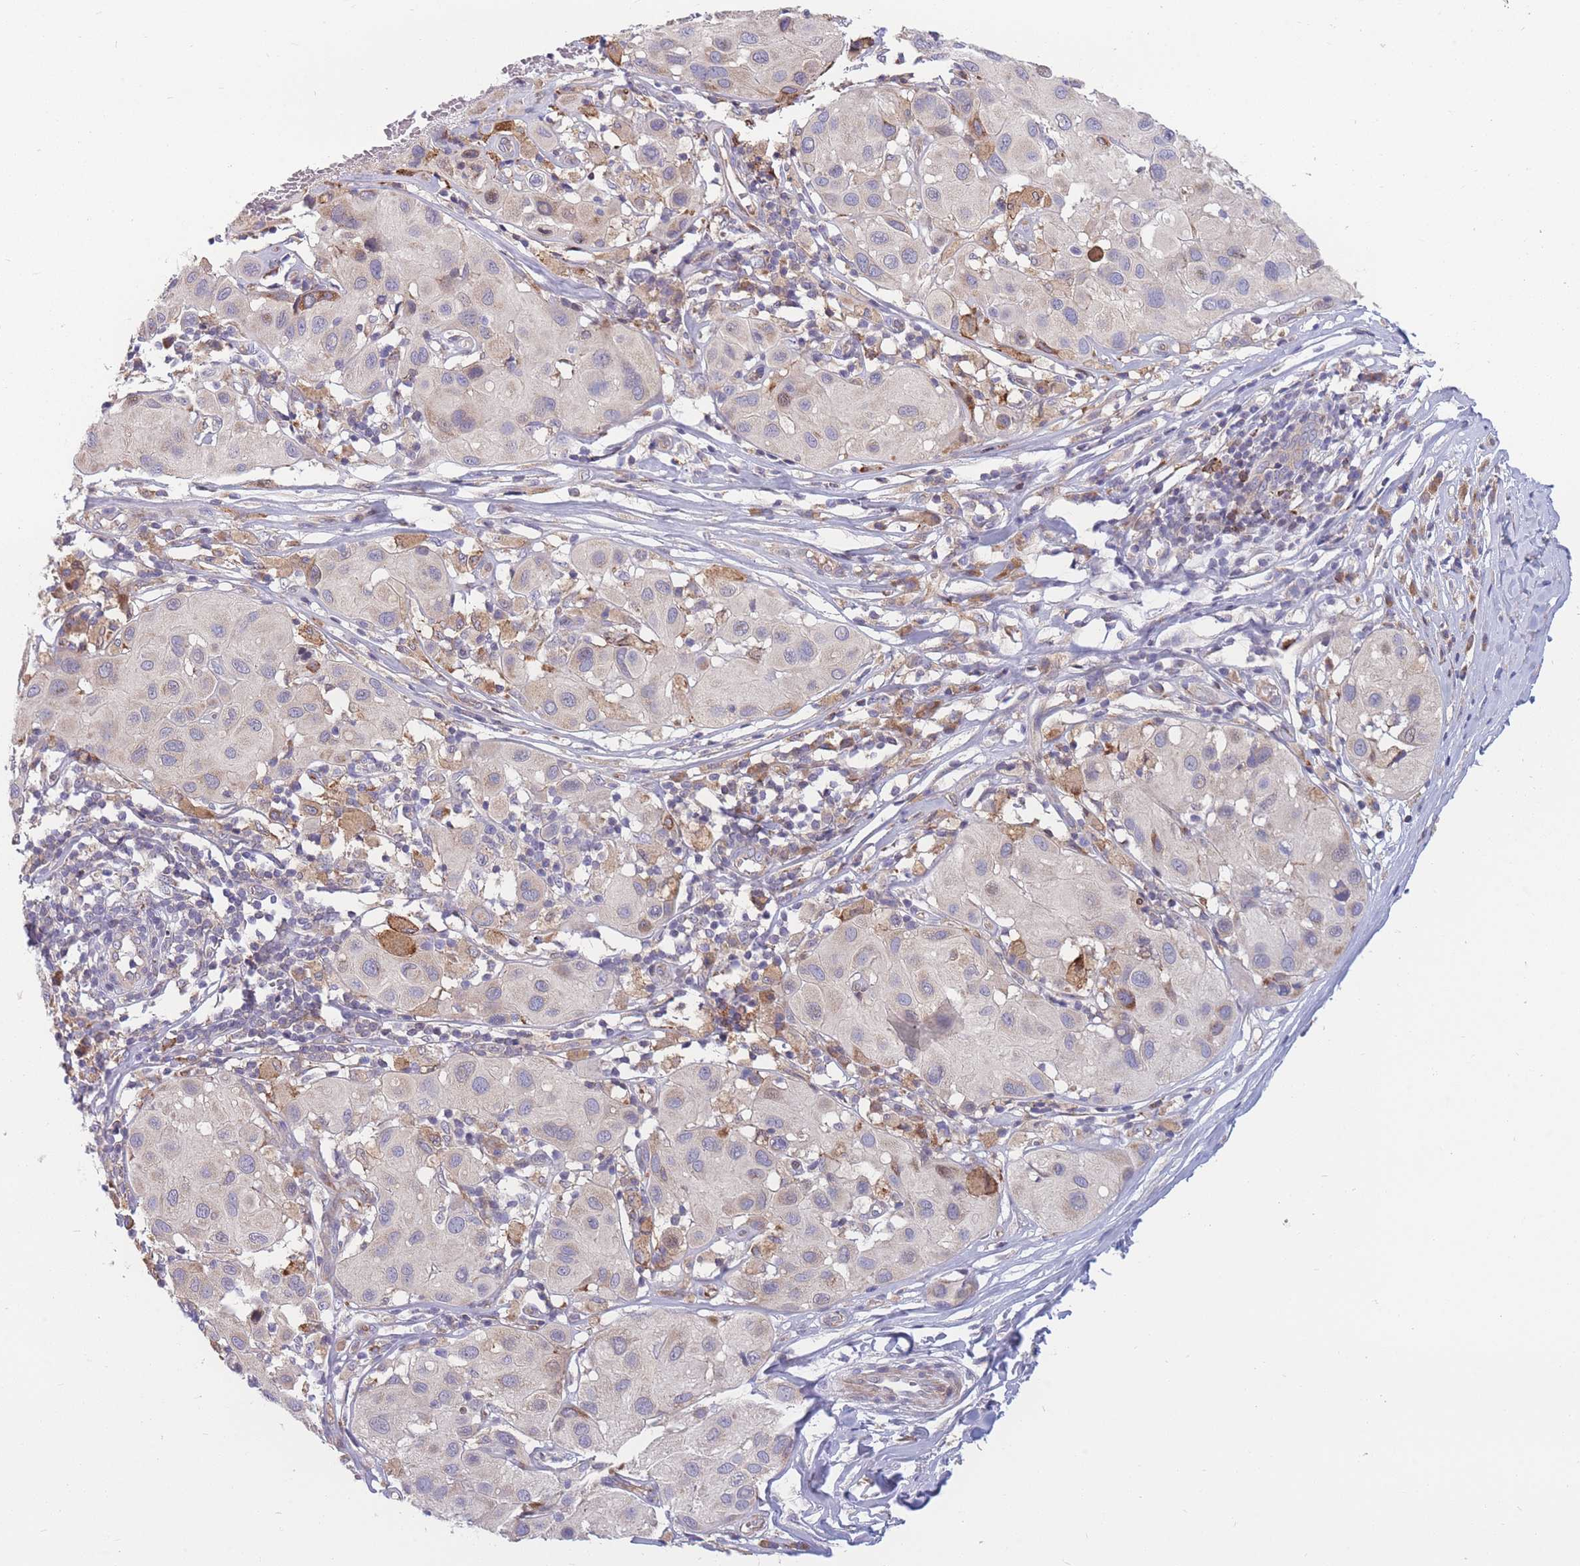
{"staining": {"intensity": "negative", "quantity": "none", "location": "none"}, "tissue": "melanoma", "cell_type": "Tumor cells", "image_type": "cancer", "snomed": [{"axis": "morphology", "description": "Malignant melanoma, Metastatic site"}, {"axis": "topography", "description": "Skin"}], "caption": "There is no significant expression in tumor cells of malignant melanoma (metastatic site).", "gene": "TMEM131L", "patient": {"sex": "male", "age": 41}}